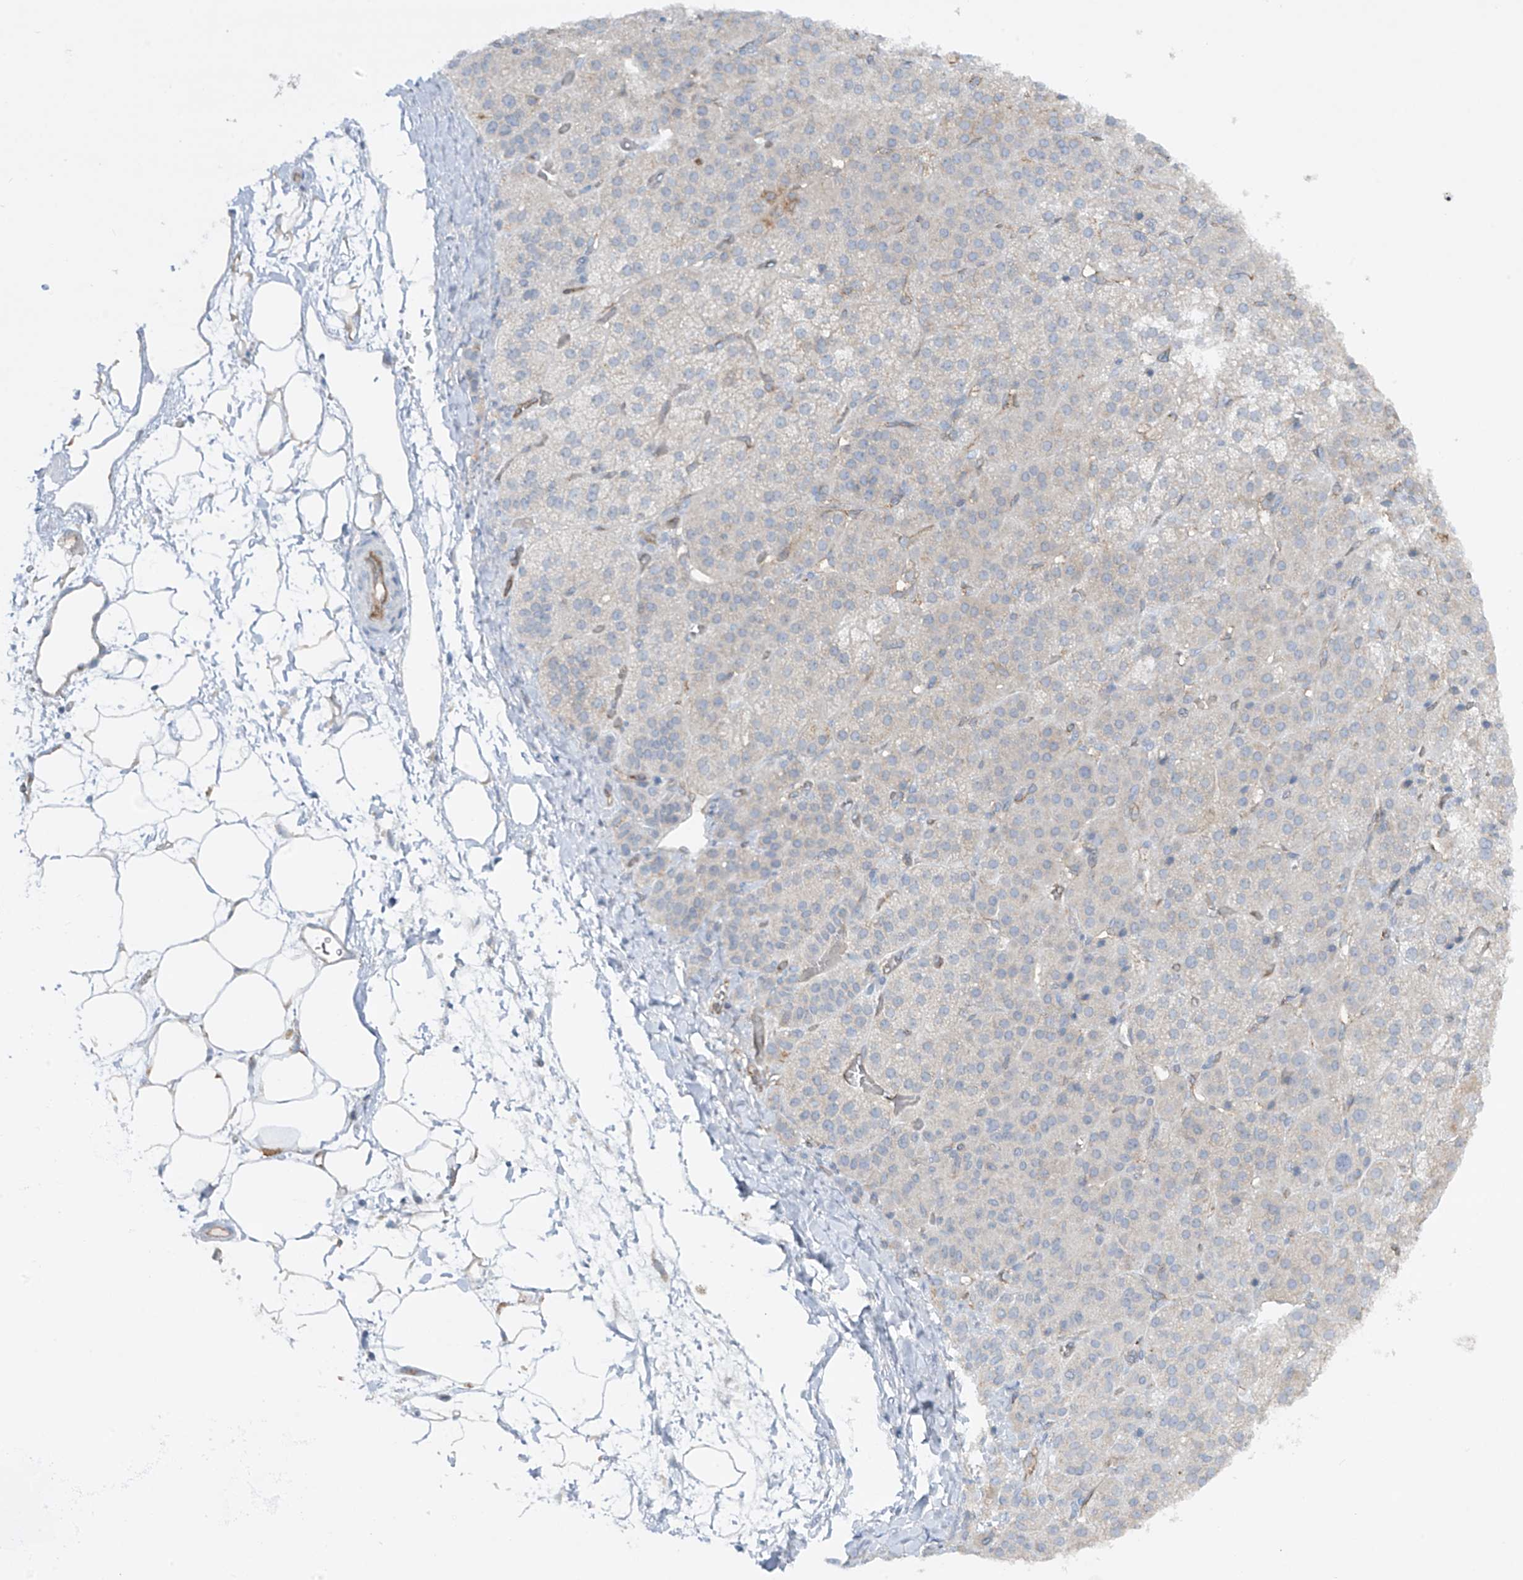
{"staining": {"intensity": "strong", "quantity": "<25%", "location": "cytoplasmic/membranous"}, "tissue": "adrenal gland", "cell_type": "Glandular cells", "image_type": "normal", "snomed": [{"axis": "morphology", "description": "Normal tissue, NOS"}, {"axis": "topography", "description": "Adrenal gland"}], "caption": "A micrograph of human adrenal gland stained for a protein shows strong cytoplasmic/membranous brown staining in glandular cells. The protein is shown in brown color, while the nuclei are stained blue.", "gene": "HLA", "patient": {"sex": "female", "age": 57}}